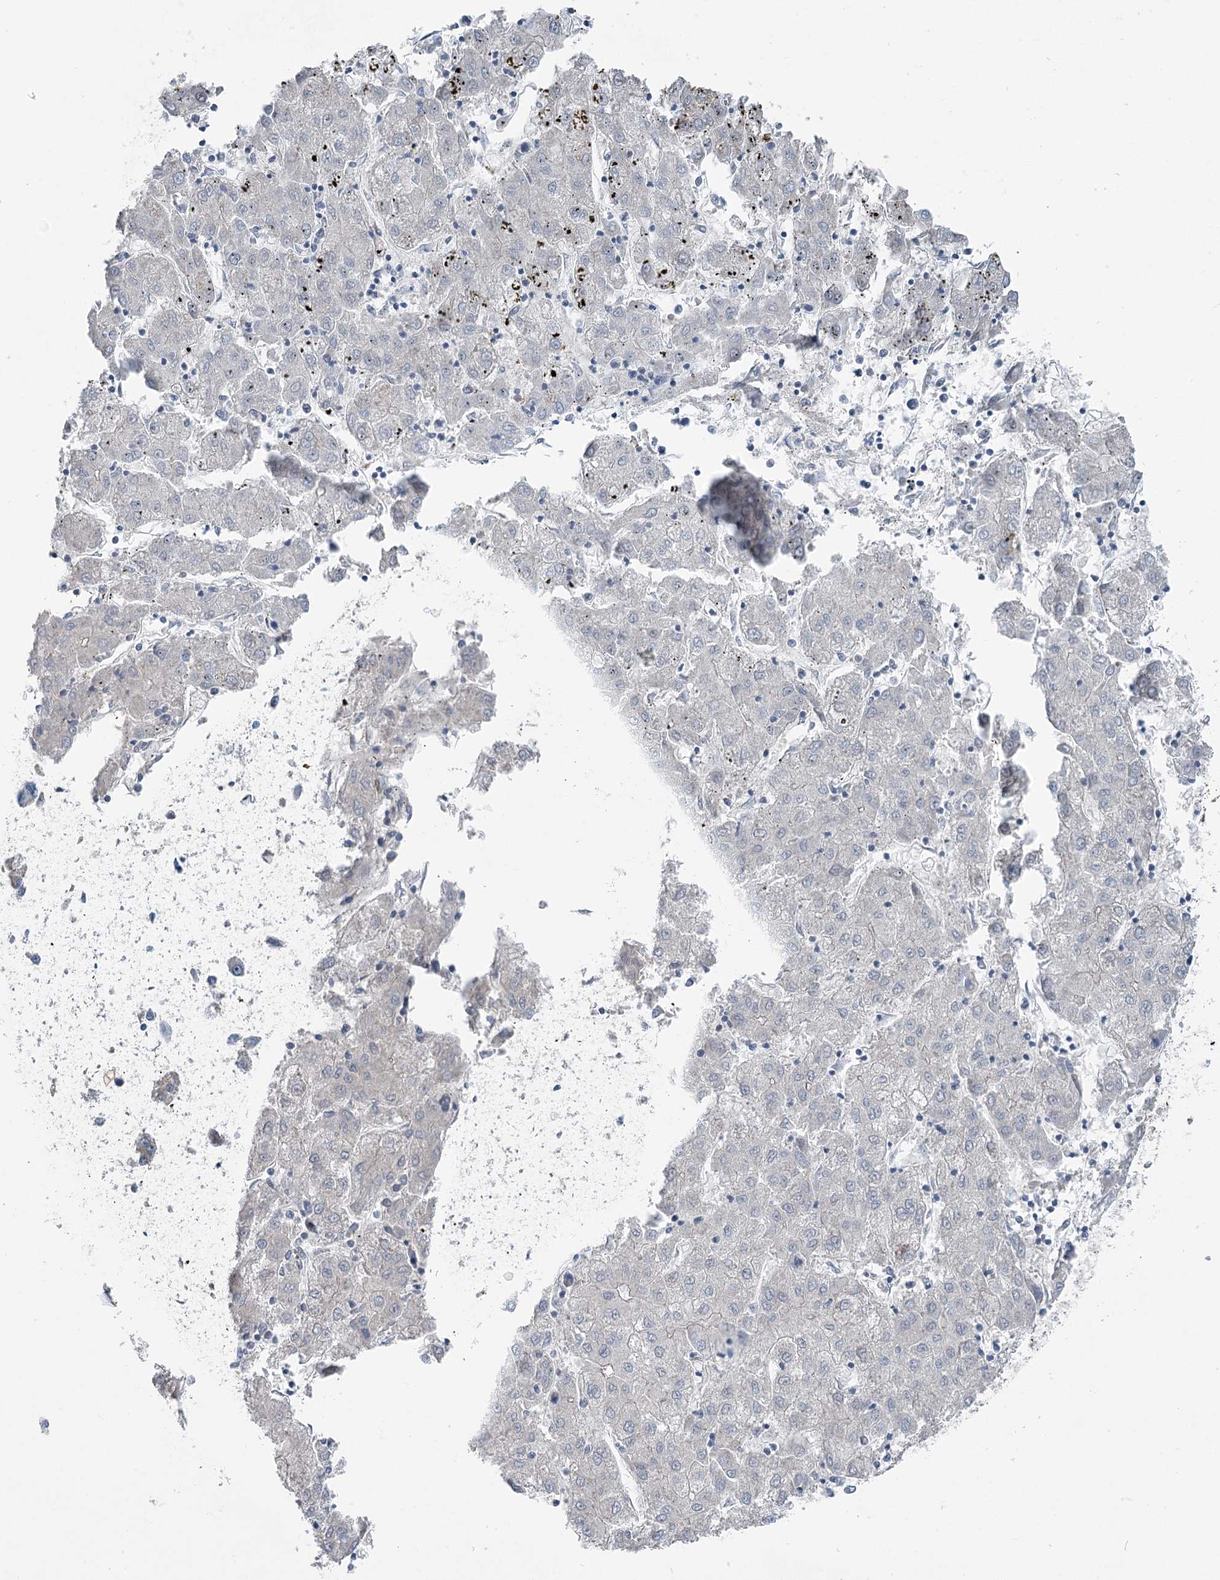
{"staining": {"intensity": "negative", "quantity": "none", "location": "none"}, "tissue": "liver cancer", "cell_type": "Tumor cells", "image_type": "cancer", "snomed": [{"axis": "morphology", "description": "Carcinoma, Hepatocellular, NOS"}, {"axis": "topography", "description": "Liver"}], "caption": "Immunohistochemistry (IHC) of liver cancer displays no expression in tumor cells.", "gene": "MARK2", "patient": {"sex": "male", "age": 72}}